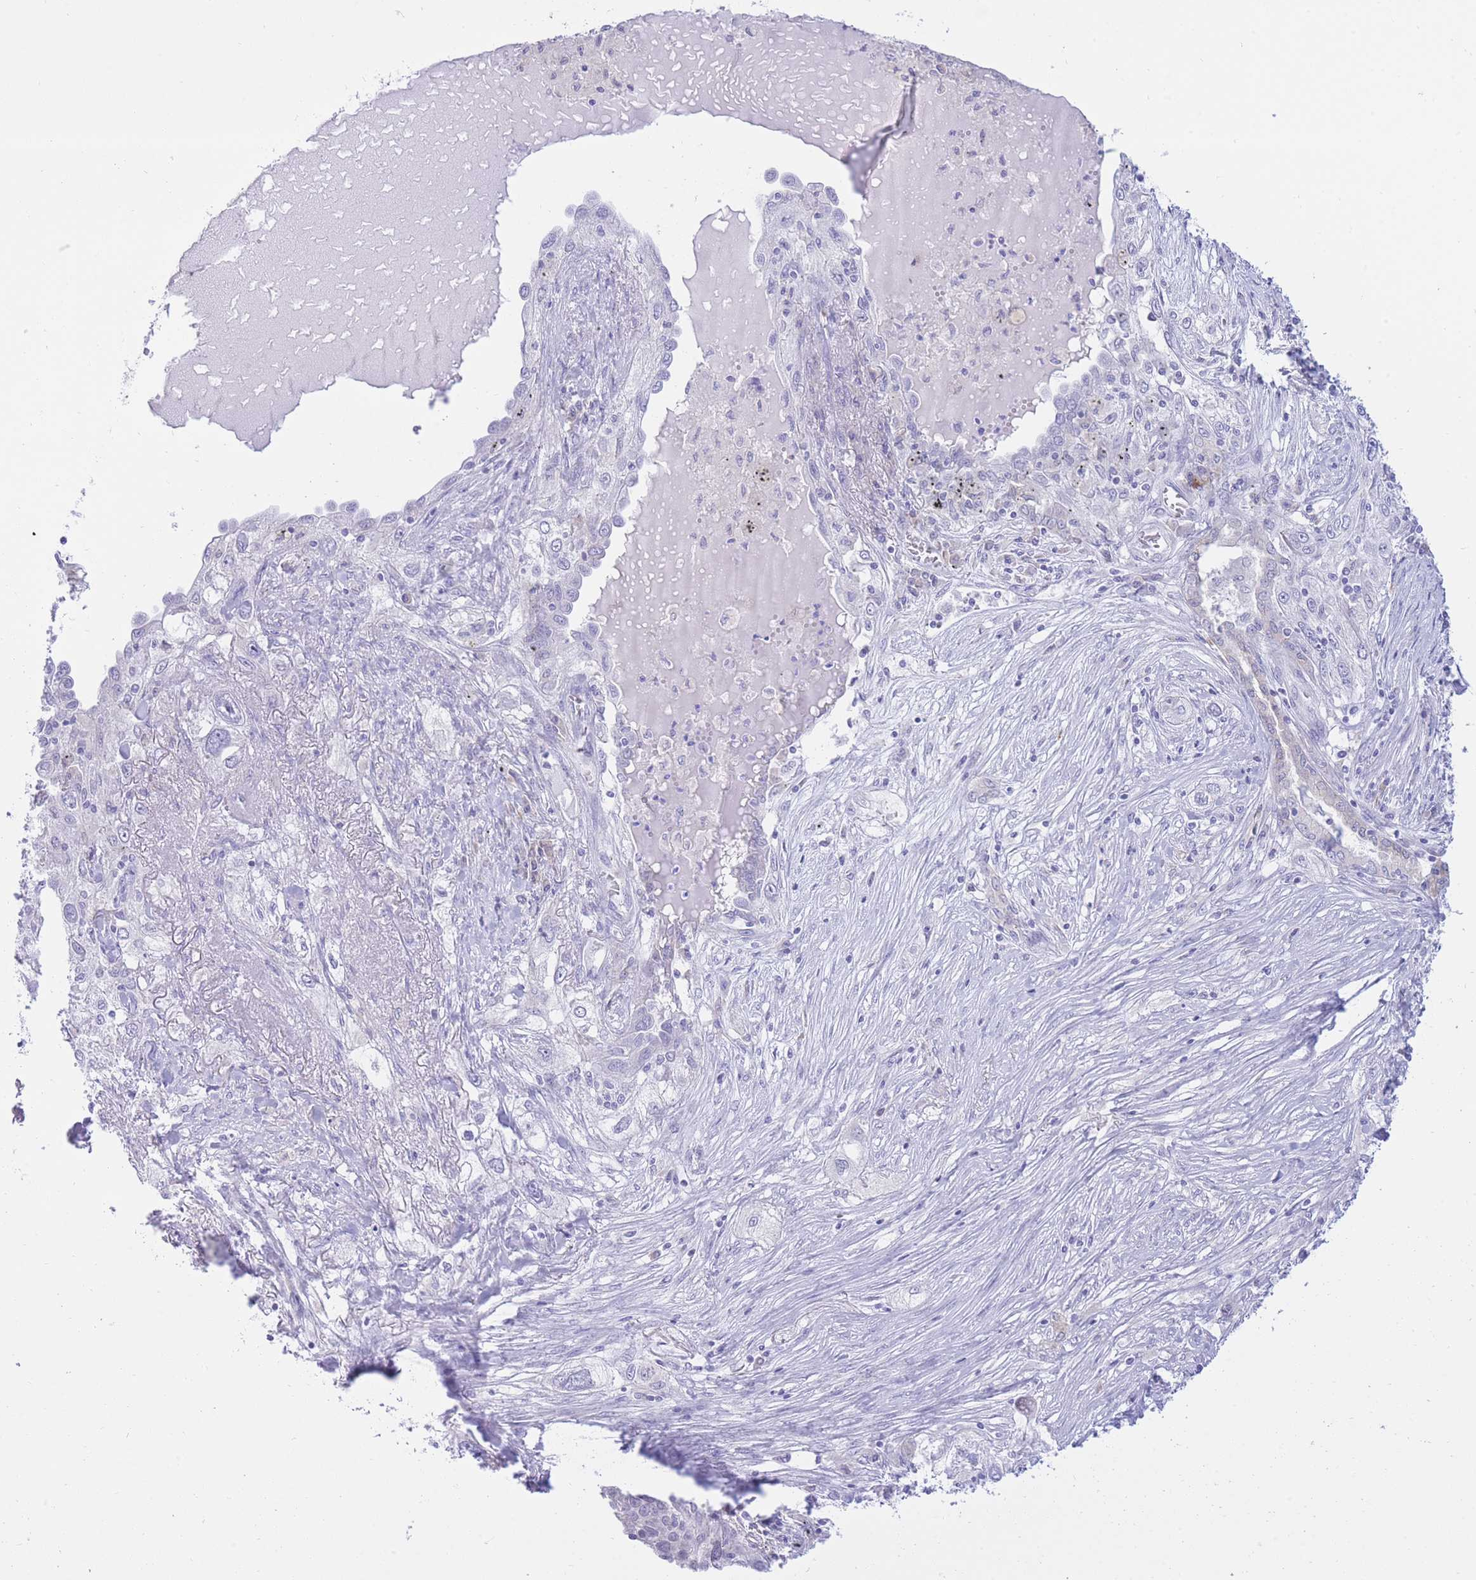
{"staining": {"intensity": "negative", "quantity": "none", "location": "none"}, "tissue": "lung cancer", "cell_type": "Tumor cells", "image_type": "cancer", "snomed": [{"axis": "morphology", "description": "Squamous cell carcinoma, NOS"}, {"axis": "topography", "description": "Lung"}], "caption": "This is an immunohistochemistry (IHC) micrograph of human lung cancer (squamous cell carcinoma). There is no positivity in tumor cells.", "gene": "SSUH2", "patient": {"sex": "female", "age": 69}}